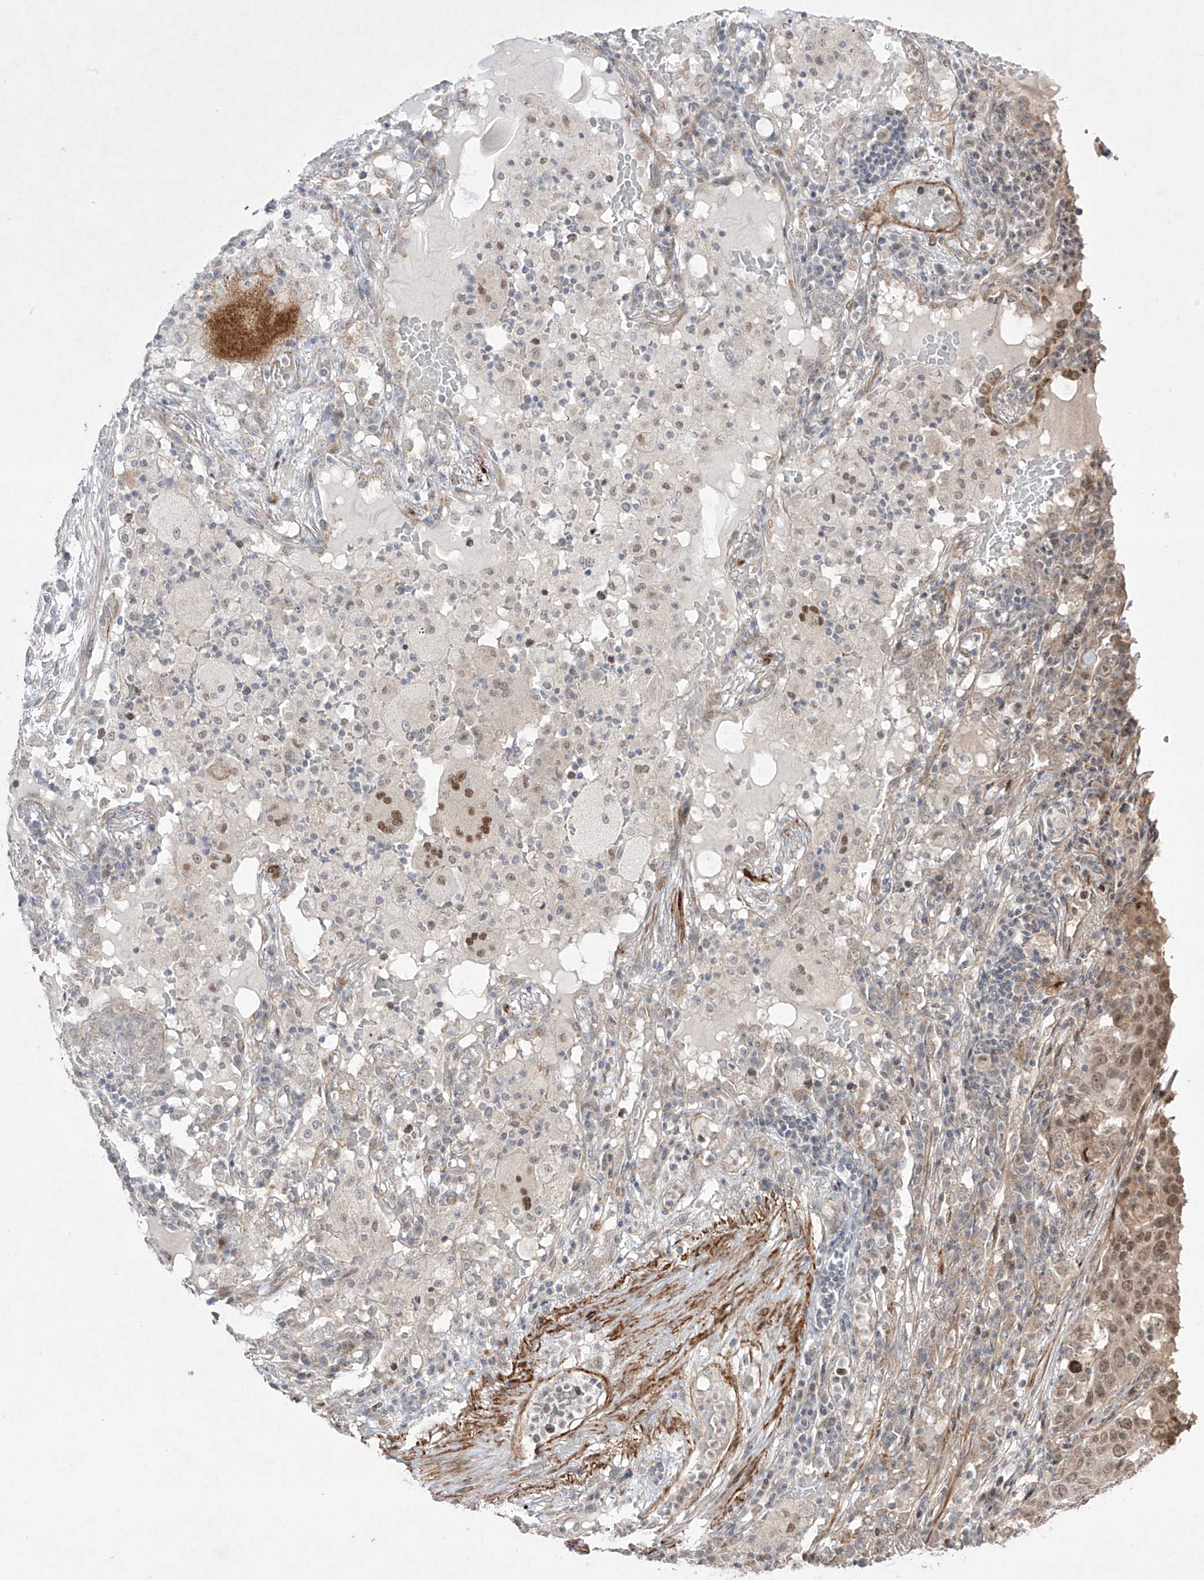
{"staining": {"intensity": "moderate", "quantity": "25%-75%", "location": "nuclear"}, "tissue": "lung cancer", "cell_type": "Tumor cells", "image_type": "cancer", "snomed": [{"axis": "morphology", "description": "Squamous cell carcinoma, NOS"}, {"axis": "topography", "description": "Lung"}], "caption": "IHC of human lung cancer (squamous cell carcinoma) reveals medium levels of moderate nuclear positivity in about 25%-75% of tumor cells.", "gene": "KDM1B", "patient": {"sex": "male", "age": 65}}